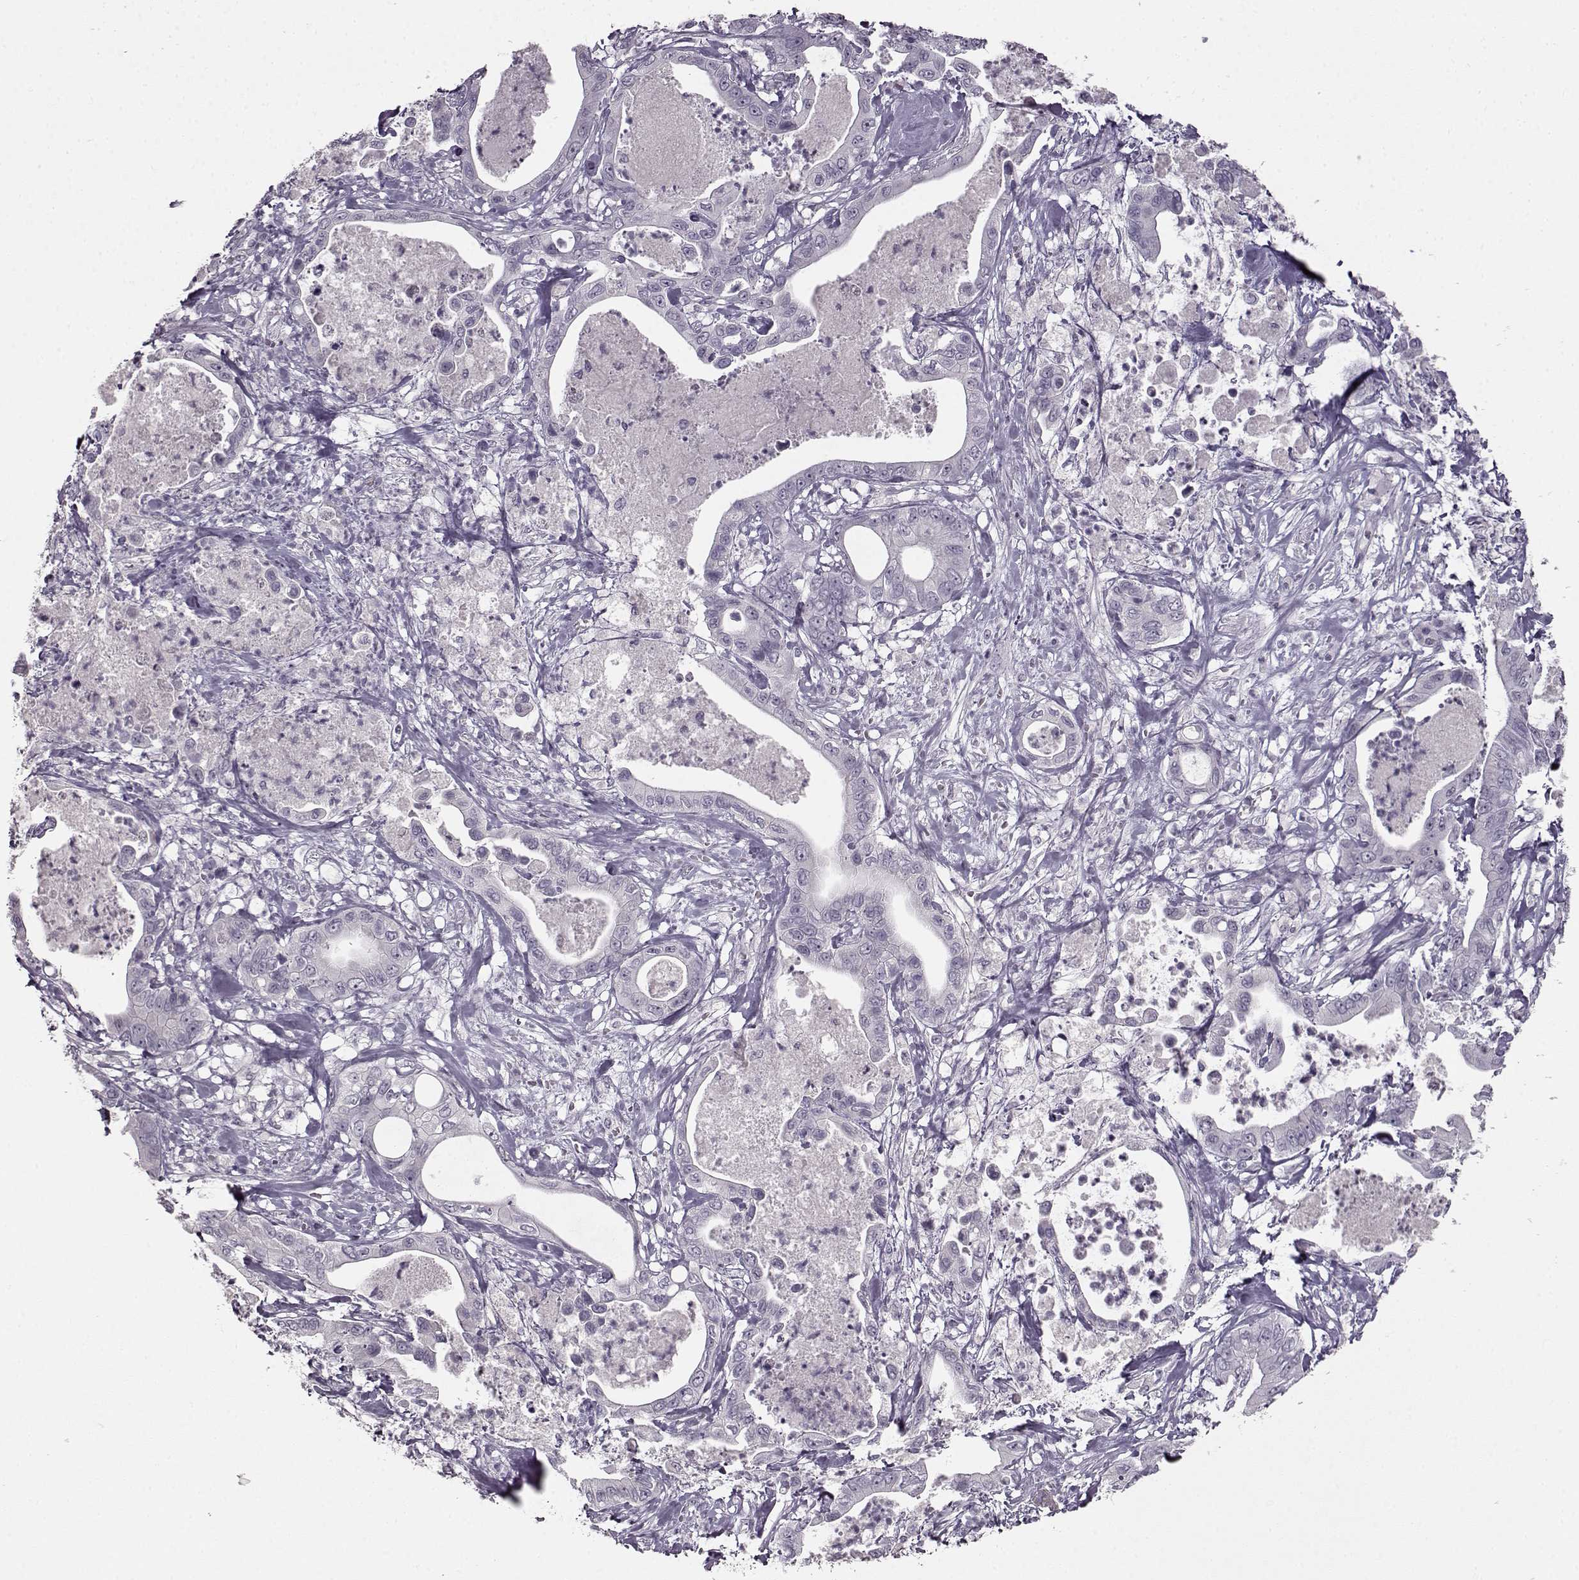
{"staining": {"intensity": "negative", "quantity": "none", "location": "none"}, "tissue": "pancreatic cancer", "cell_type": "Tumor cells", "image_type": "cancer", "snomed": [{"axis": "morphology", "description": "Adenocarcinoma, NOS"}, {"axis": "topography", "description": "Pancreas"}], "caption": "Immunohistochemistry histopathology image of pancreatic cancer stained for a protein (brown), which displays no expression in tumor cells.", "gene": "FSHB", "patient": {"sex": "male", "age": 71}}